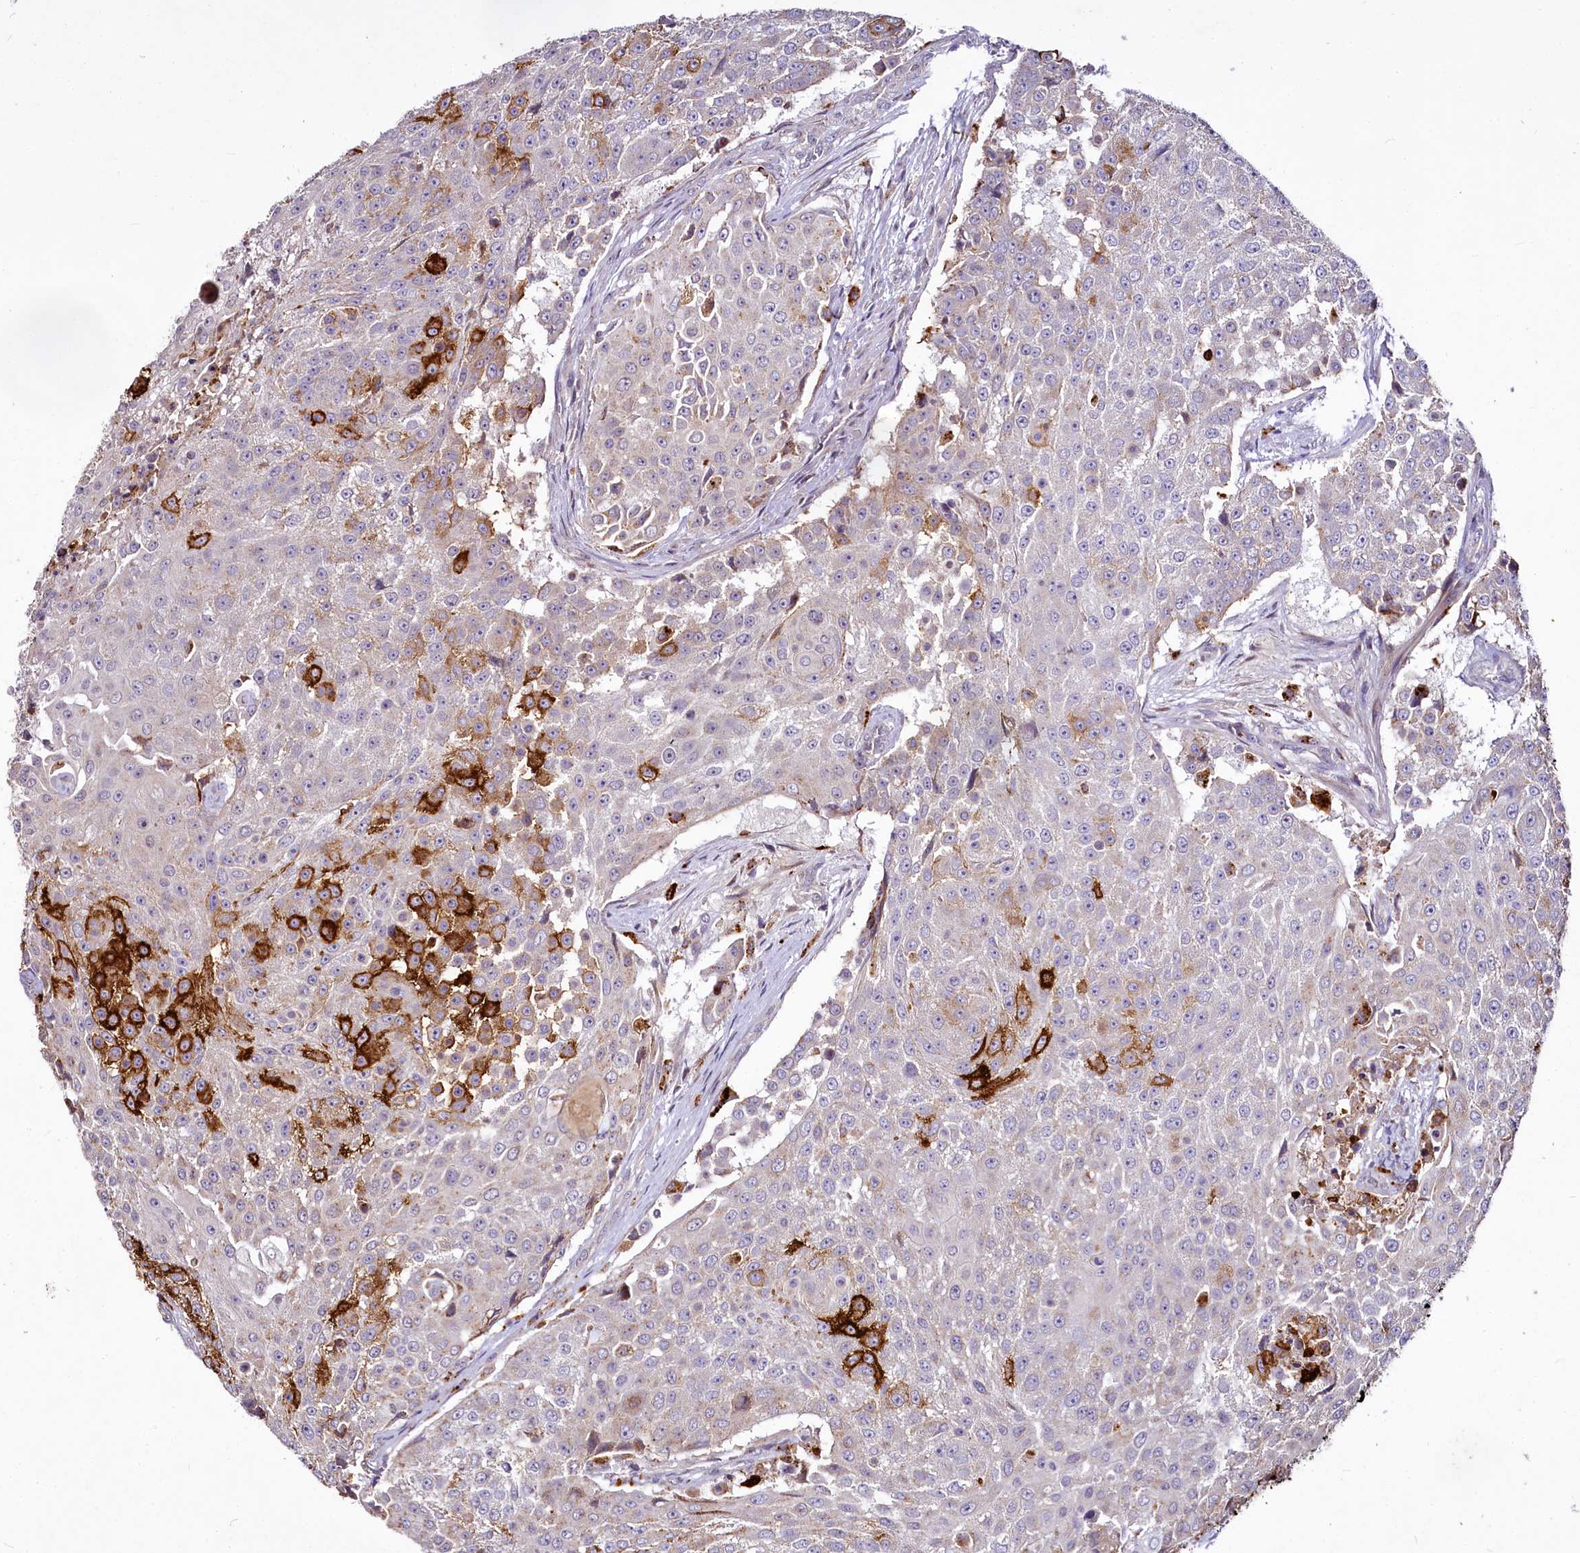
{"staining": {"intensity": "strong", "quantity": "<25%", "location": "cytoplasmic/membranous"}, "tissue": "urothelial cancer", "cell_type": "Tumor cells", "image_type": "cancer", "snomed": [{"axis": "morphology", "description": "Urothelial carcinoma, High grade"}, {"axis": "topography", "description": "Urinary bladder"}], "caption": "Immunohistochemistry (IHC) histopathology image of high-grade urothelial carcinoma stained for a protein (brown), which reveals medium levels of strong cytoplasmic/membranous positivity in about <25% of tumor cells.", "gene": "C11orf86", "patient": {"sex": "female", "age": 63}}